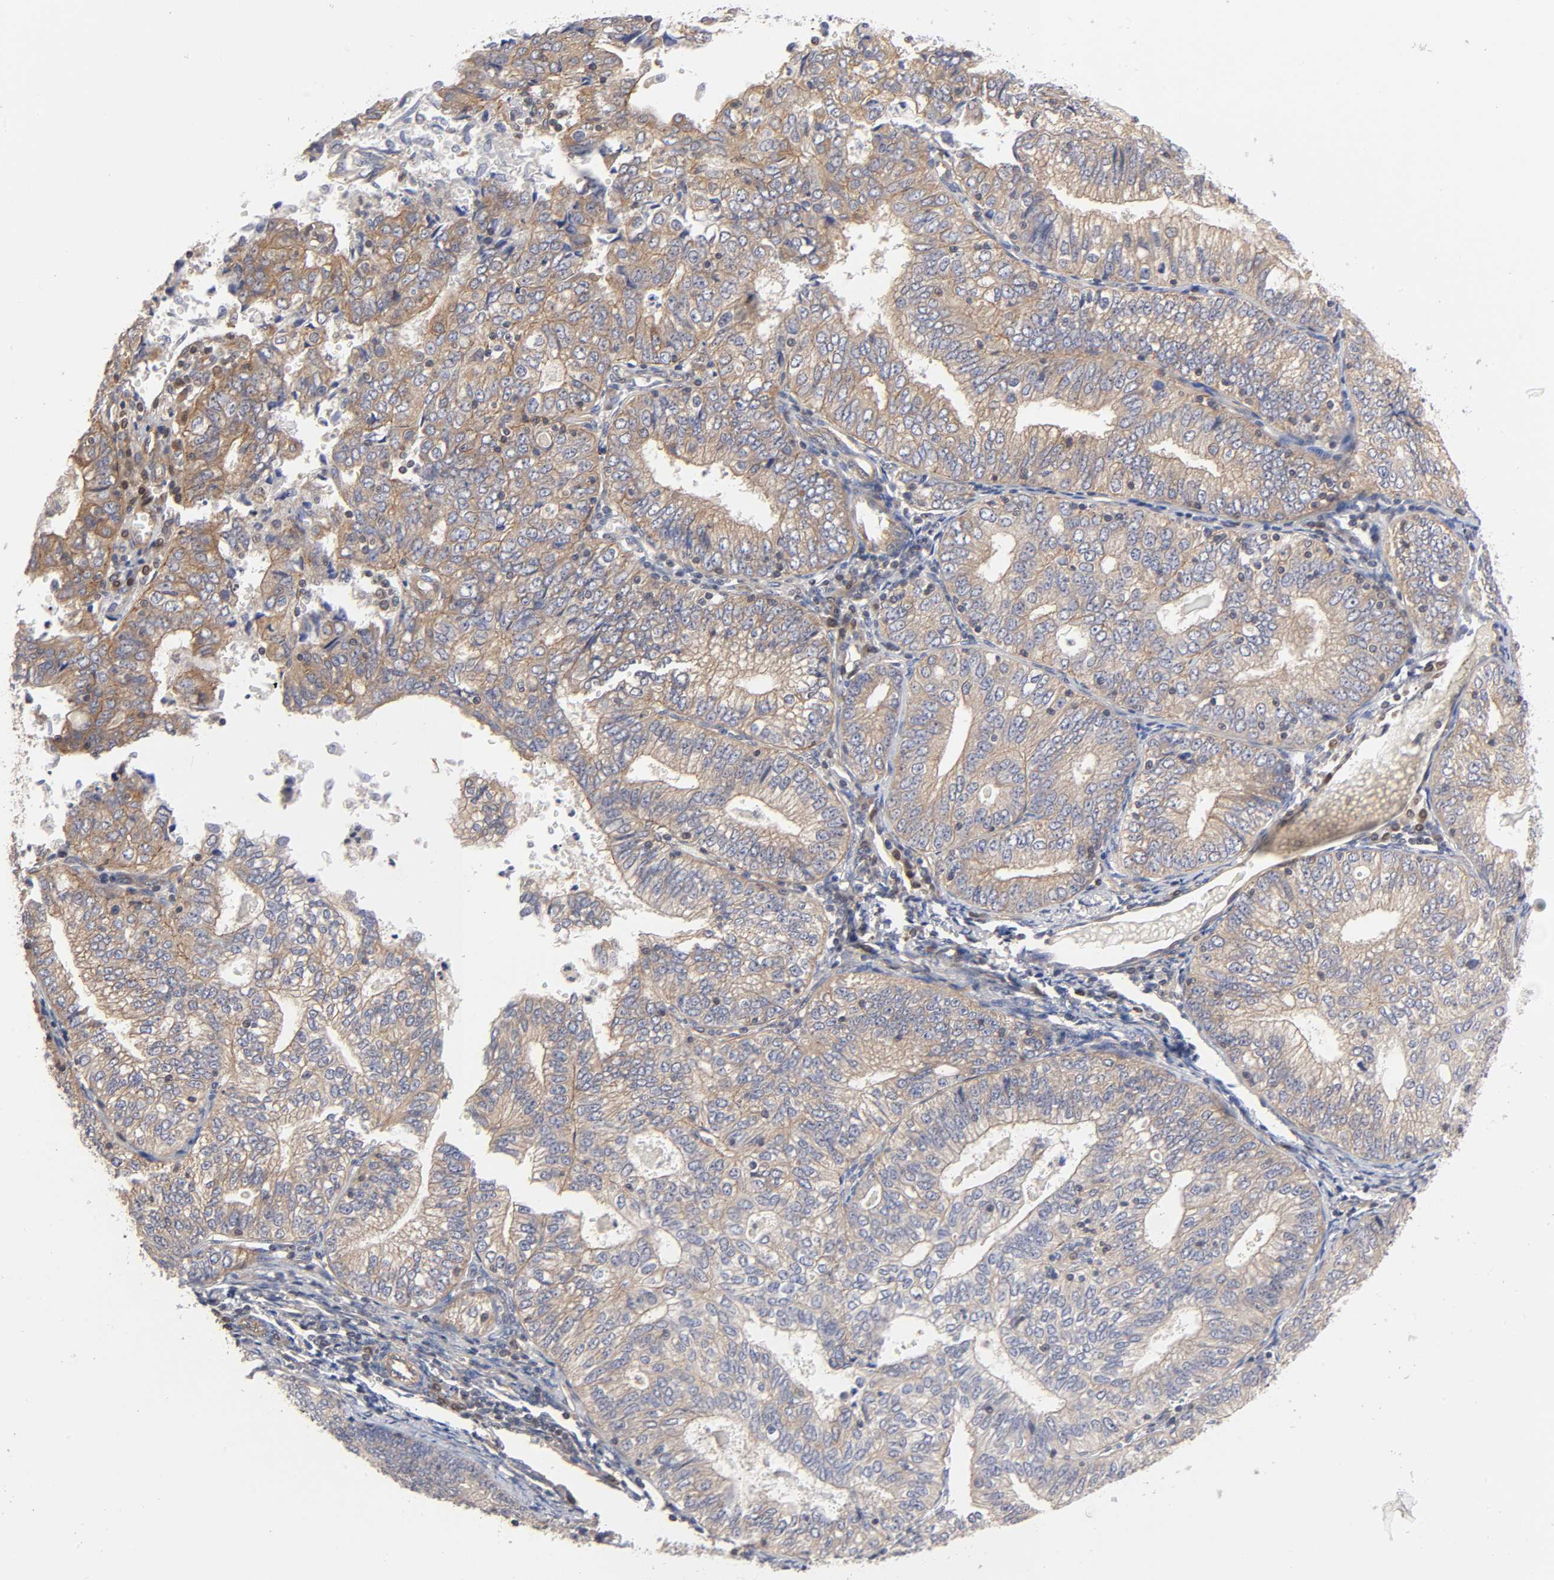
{"staining": {"intensity": "weak", "quantity": ">75%", "location": "cytoplasmic/membranous"}, "tissue": "endometrial cancer", "cell_type": "Tumor cells", "image_type": "cancer", "snomed": [{"axis": "morphology", "description": "Adenocarcinoma, NOS"}, {"axis": "topography", "description": "Endometrium"}], "caption": "Approximately >75% of tumor cells in adenocarcinoma (endometrial) demonstrate weak cytoplasmic/membranous protein staining as visualized by brown immunohistochemical staining.", "gene": "STRN3", "patient": {"sex": "female", "age": 69}}